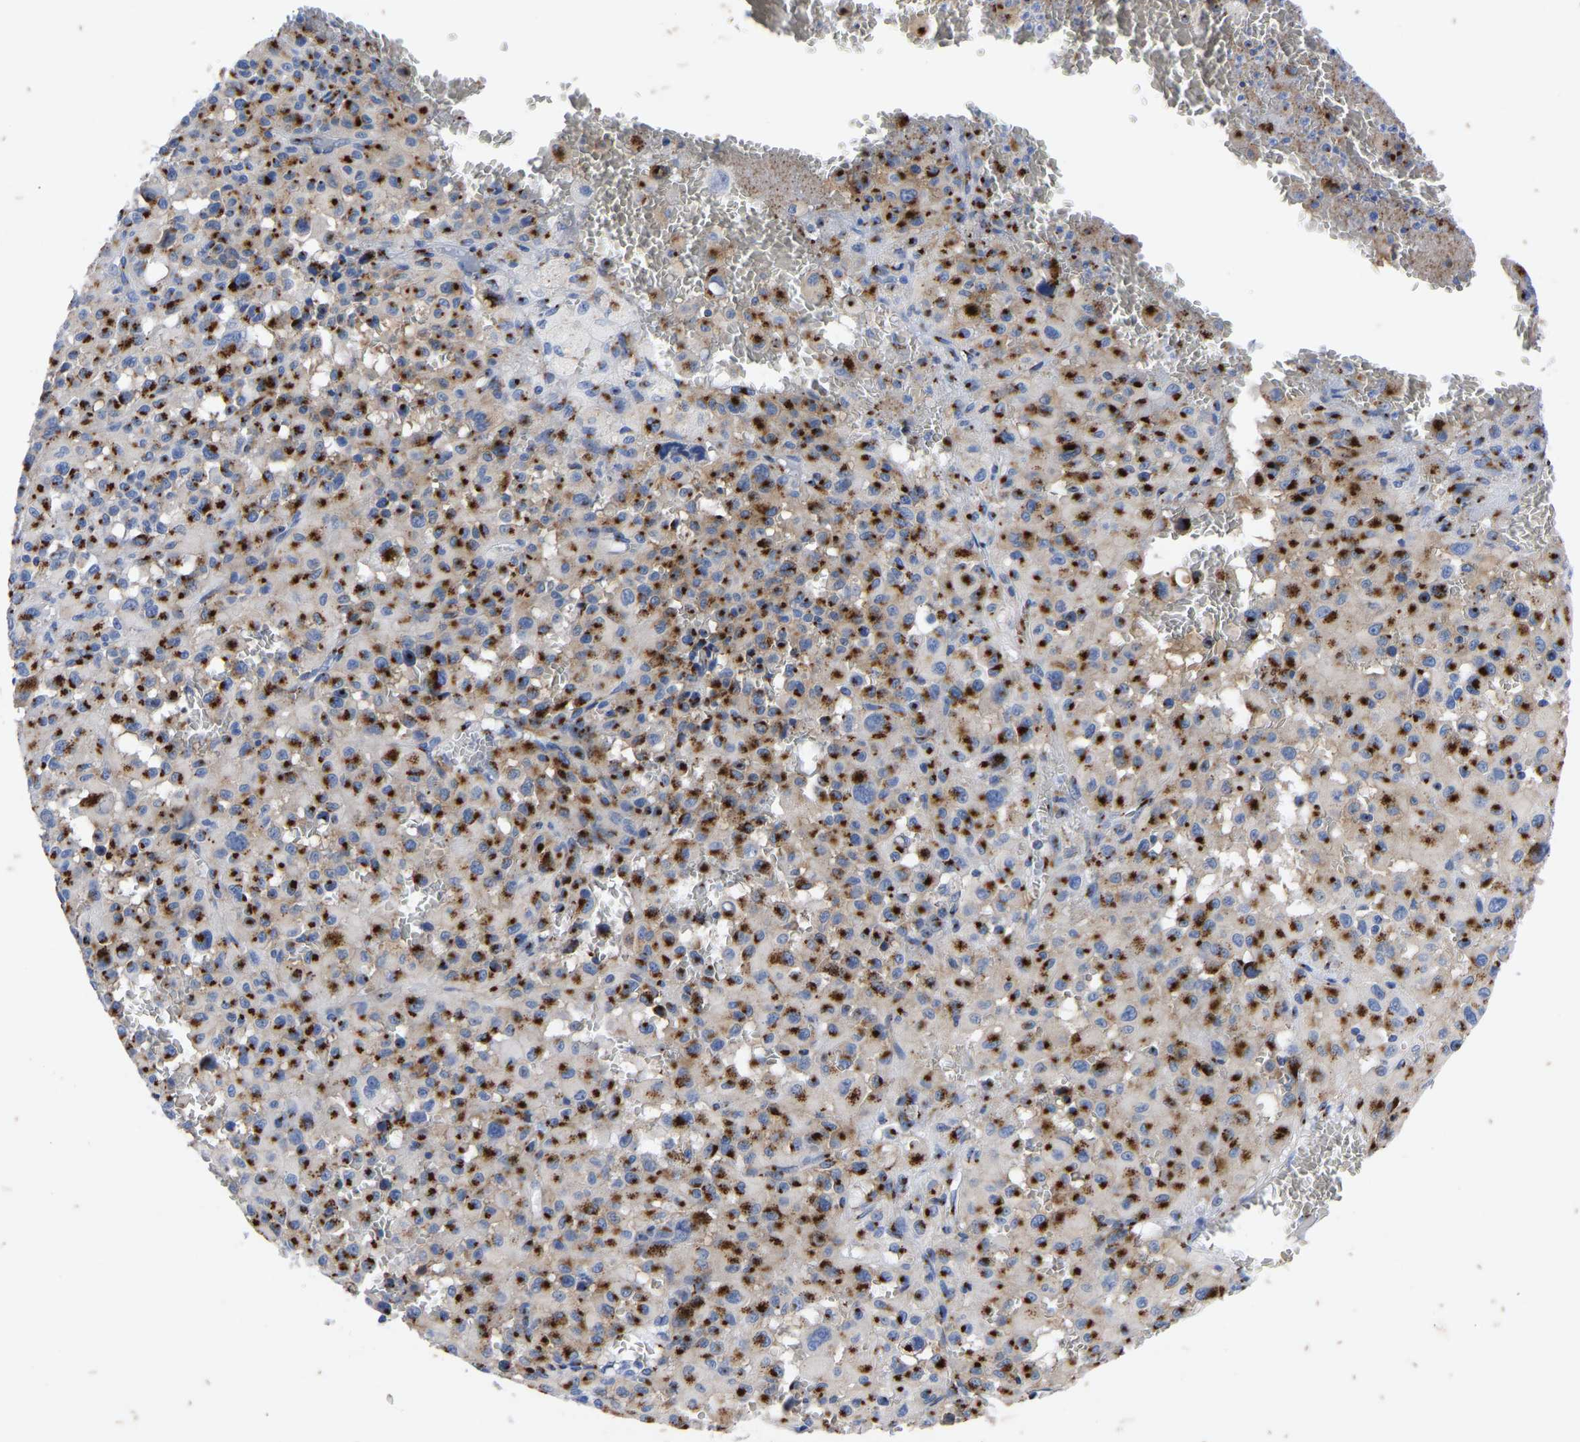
{"staining": {"intensity": "strong", "quantity": ">75%", "location": "cytoplasmic/membranous"}, "tissue": "melanoma", "cell_type": "Tumor cells", "image_type": "cancer", "snomed": [{"axis": "morphology", "description": "Malignant melanoma, Metastatic site"}, {"axis": "topography", "description": "Skin"}], "caption": "An image of human malignant melanoma (metastatic site) stained for a protein reveals strong cytoplasmic/membranous brown staining in tumor cells. (IHC, brightfield microscopy, high magnification).", "gene": "TMEM87A", "patient": {"sex": "female", "age": 74}}